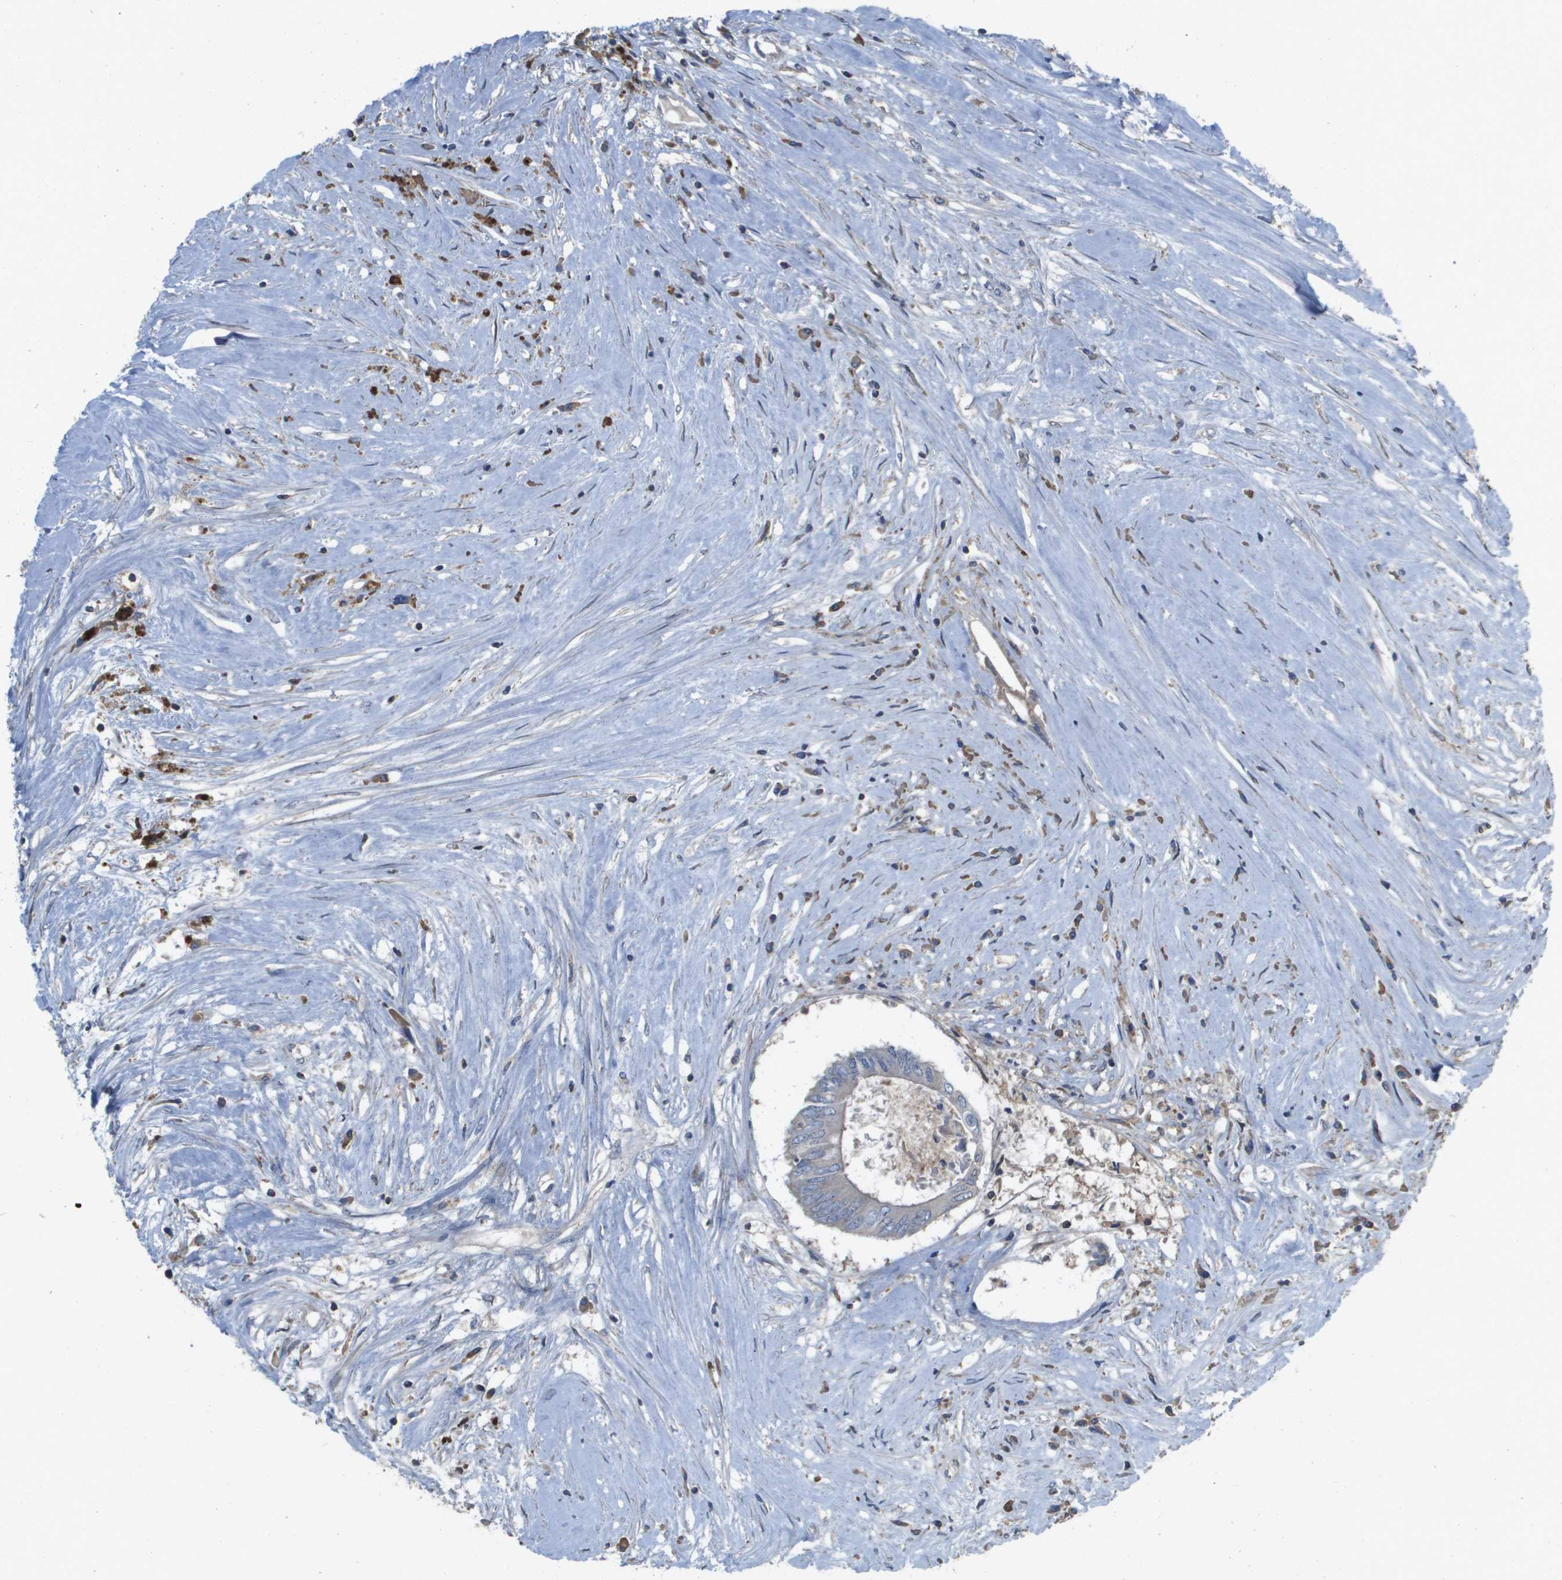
{"staining": {"intensity": "negative", "quantity": "none", "location": "none"}, "tissue": "colorectal cancer", "cell_type": "Tumor cells", "image_type": "cancer", "snomed": [{"axis": "morphology", "description": "Adenocarcinoma, NOS"}, {"axis": "topography", "description": "Rectum"}], "caption": "The immunohistochemistry micrograph has no significant staining in tumor cells of colorectal adenocarcinoma tissue.", "gene": "CLCA4", "patient": {"sex": "male", "age": 63}}